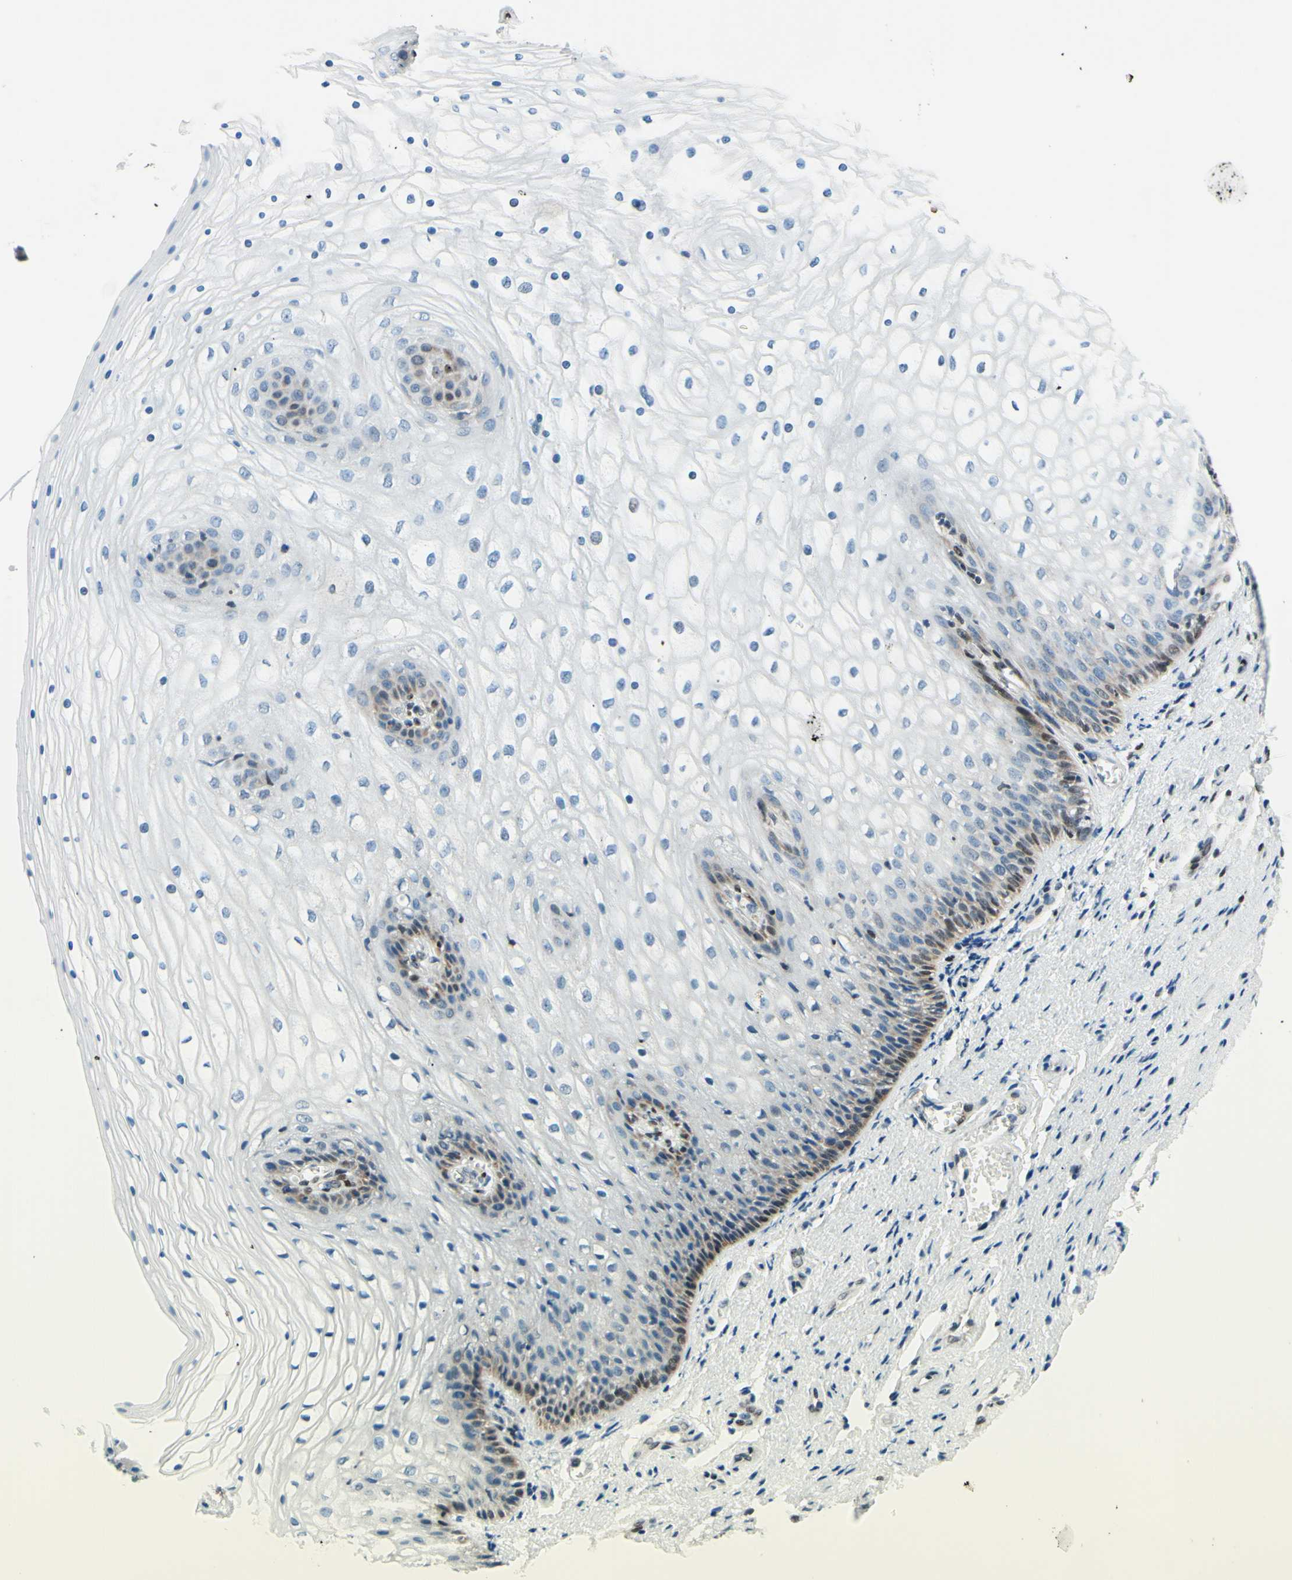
{"staining": {"intensity": "strong", "quantity": "<25%", "location": "nuclear"}, "tissue": "vagina", "cell_type": "Squamous epithelial cells", "image_type": "normal", "snomed": [{"axis": "morphology", "description": "Normal tissue, NOS"}, {"axis": "topography", "description": "Vagina"}], "caption": "A brown stain shows strong nuclear expression of a protein in squamous epithelial cells of benign human vagina.", "gene": "CBX7", "patient": {"sex": "female", "age": 34}}